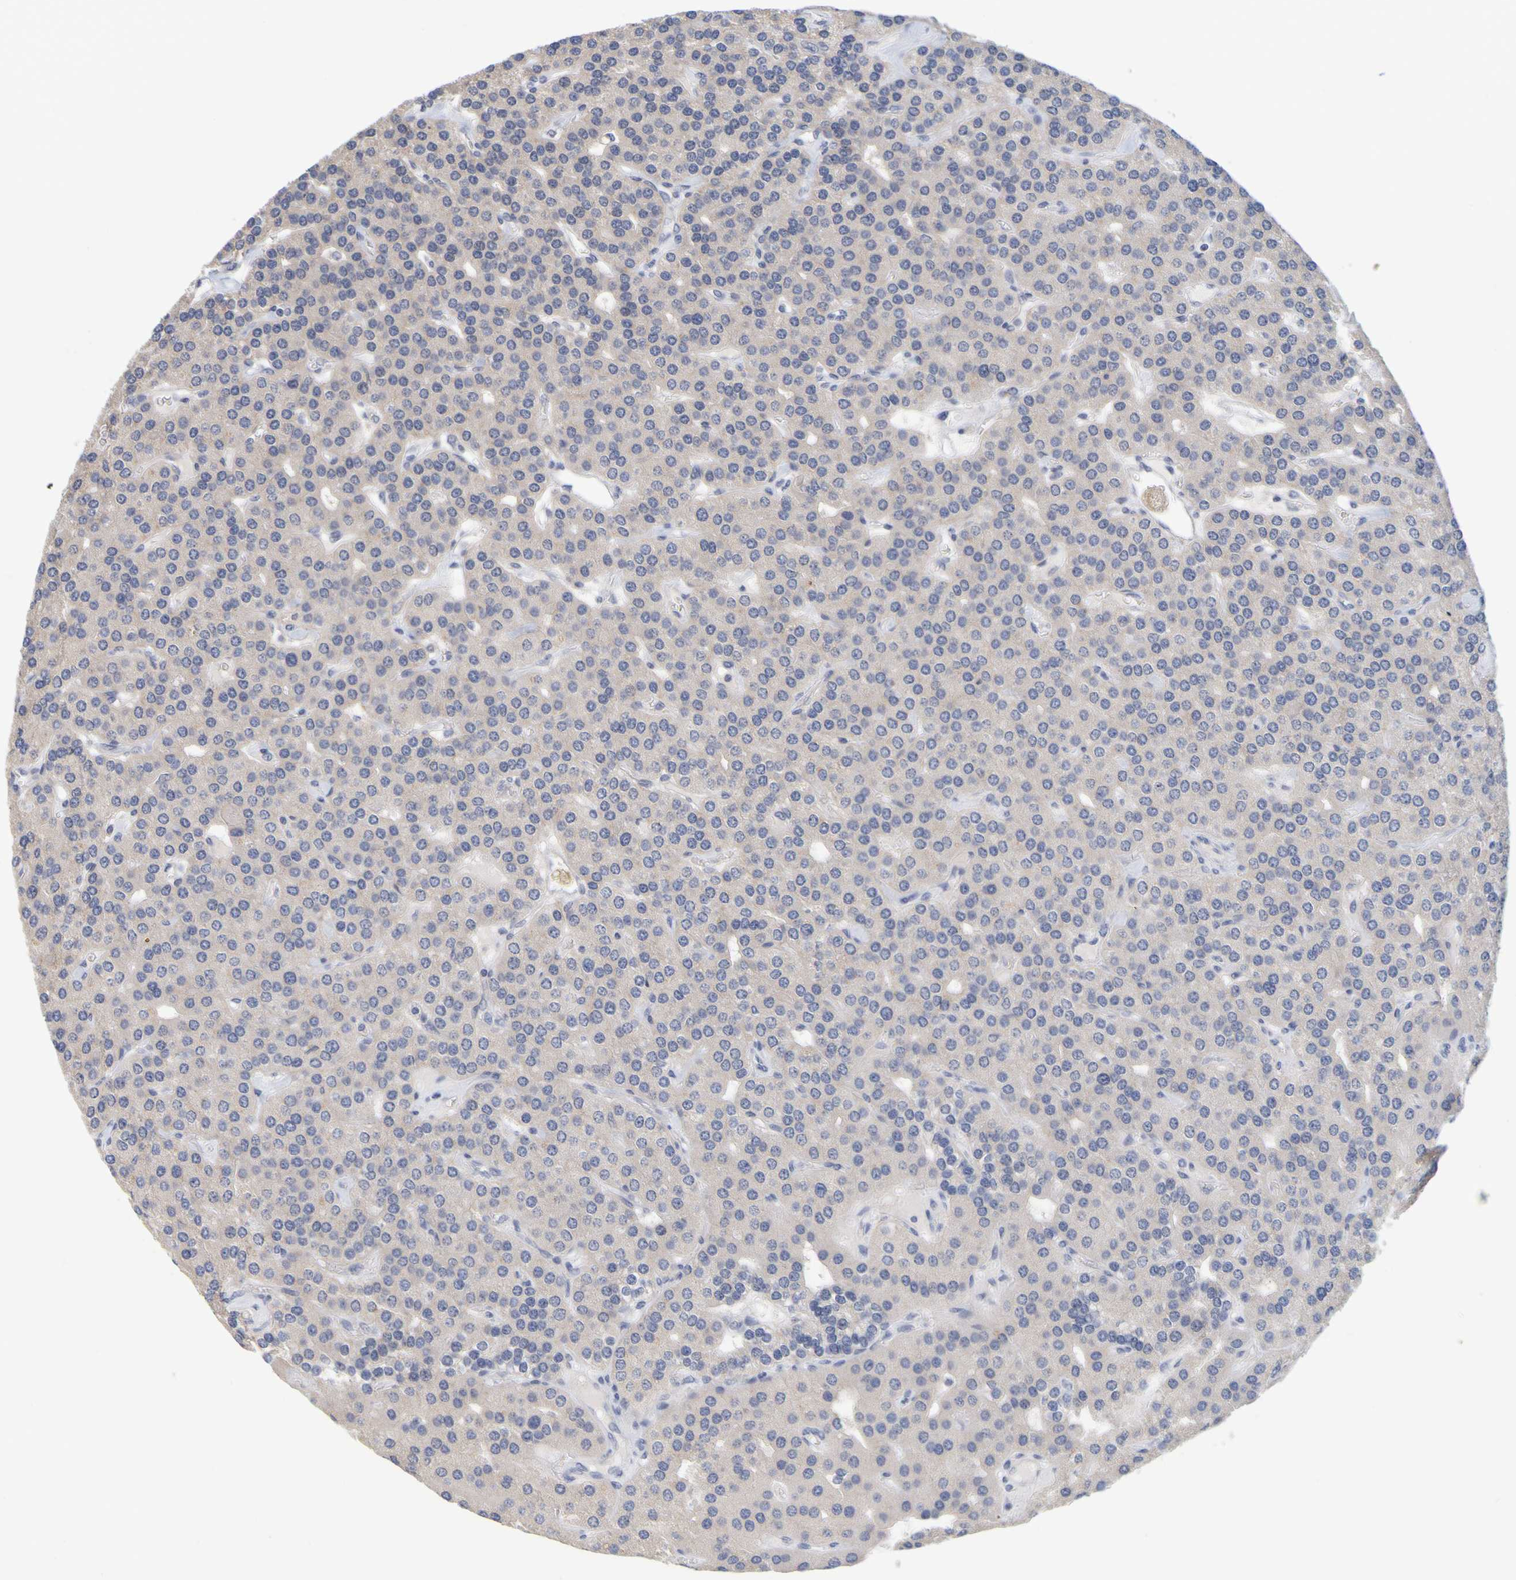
{"staining": {"intensity": "negative", "quantity": "none", "location": "none"}, "tissue": "parathyroid gland", "cell_type": "Glandular cells", "image_type": "normal", "snomed": [{"axis": "morphology", "description": "Normal tissue, NOS"}, {"axis": "morphology", "description": "Adenoma, NOS"}, {"axis": "topography", "description": "Parathyroid gland"}], "caption": "This is an immunohistochemistry image of unremarkable human parathyroid gland. There is no expression in glandular cells.", "gene": "ENDOU", "patient": {"sex": "female", "age": 86}}